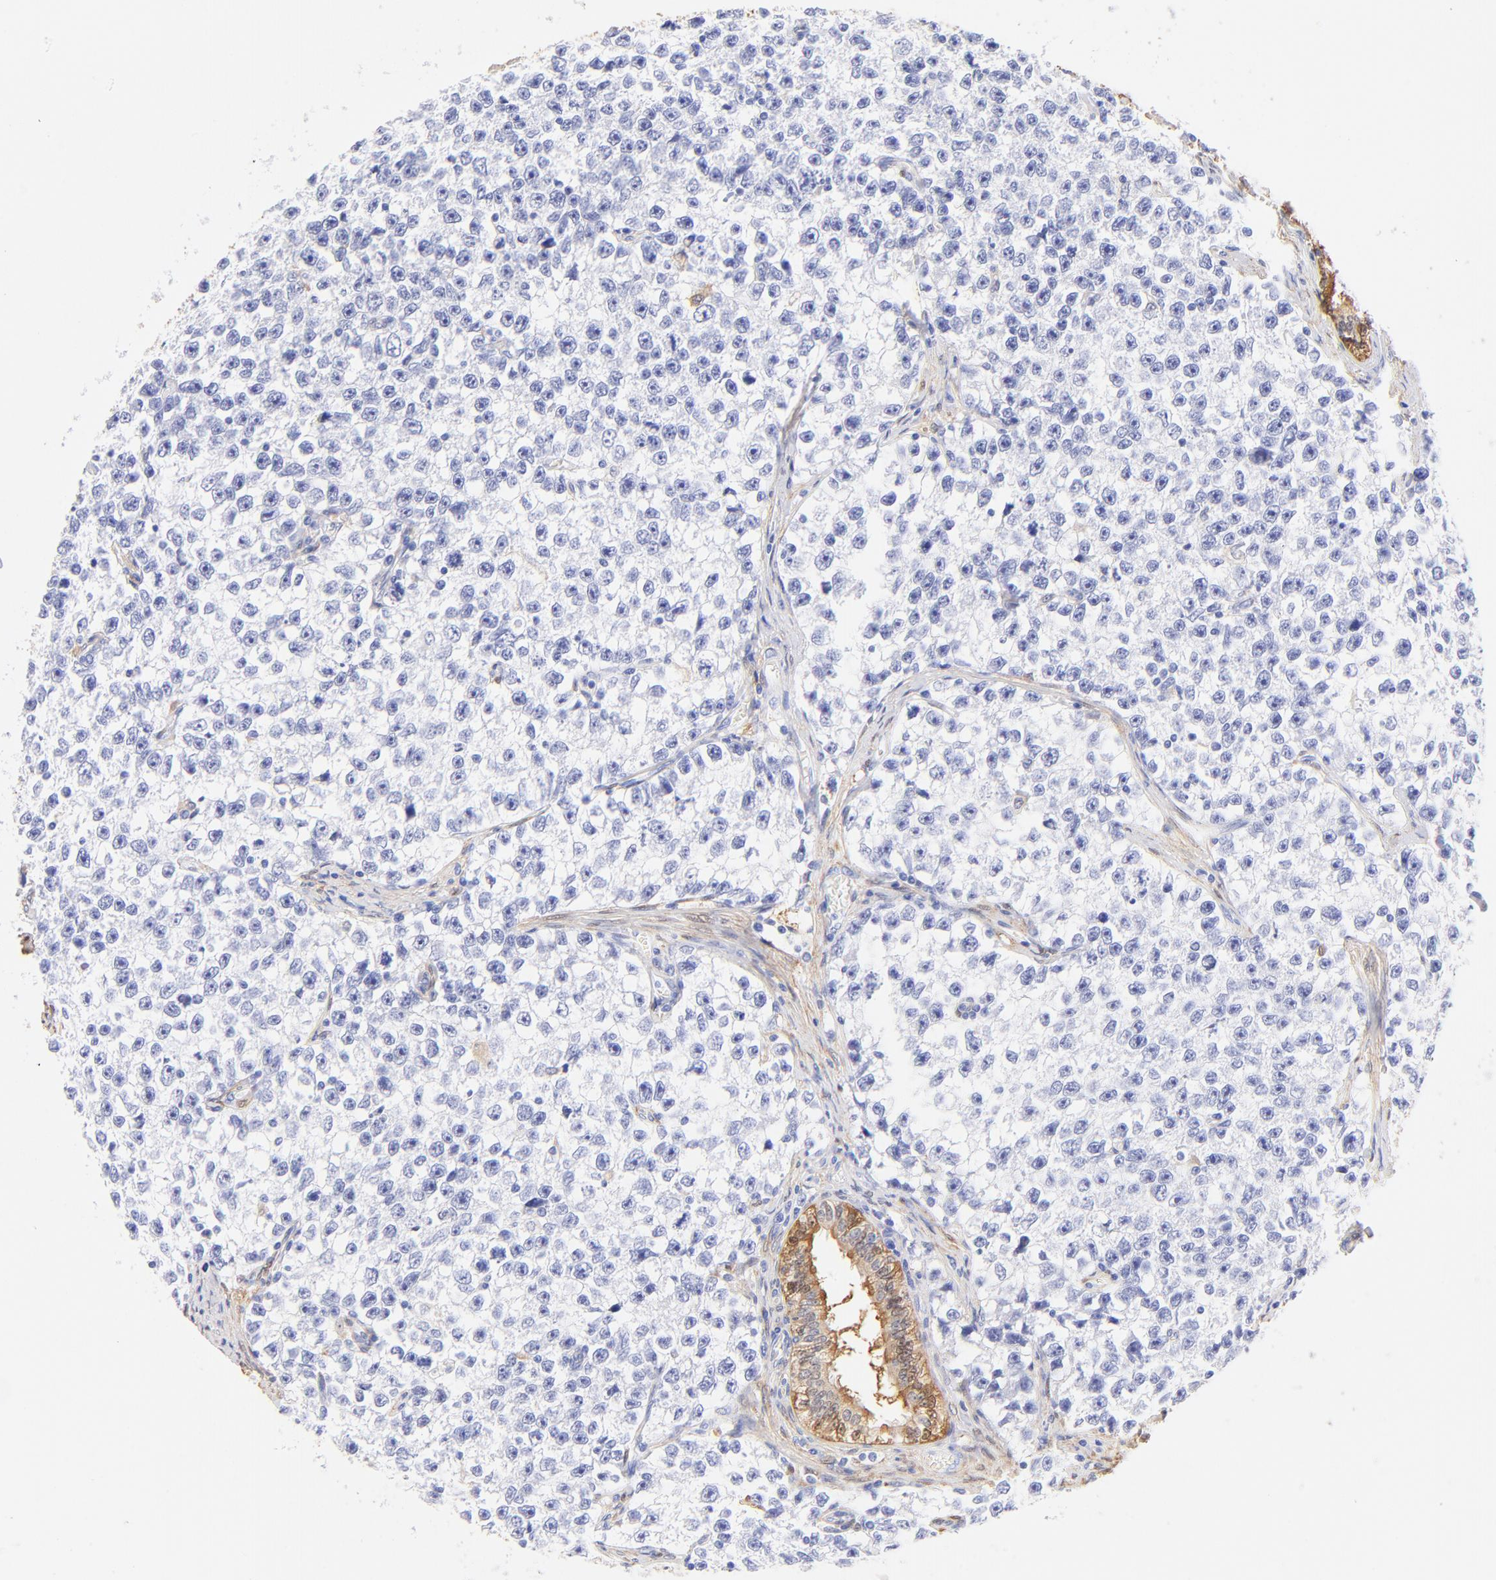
{"staining": {"intensity": "negative", "quantity": "none", "location": "none"}, "tissue": "testis cancer", "cell_type": "Tumor cells", "image_type": "cancer", "snomed": [{"axis": "morphology", "description": "Seminoma, NOS"}, {"axis": "morphology", "description": "Carcinoma, Embryonal, NOS"}, {"axis": "topography", "description": "Testis"}], "caption": "An immunohistochemistry (IHC) photomicrograph of seminoma (testis) is shown. There is no staining in tumor cells of seminoma (testis).", "gene": "ALDH1A1", "patient": {"sex": "male", "age": 30}}